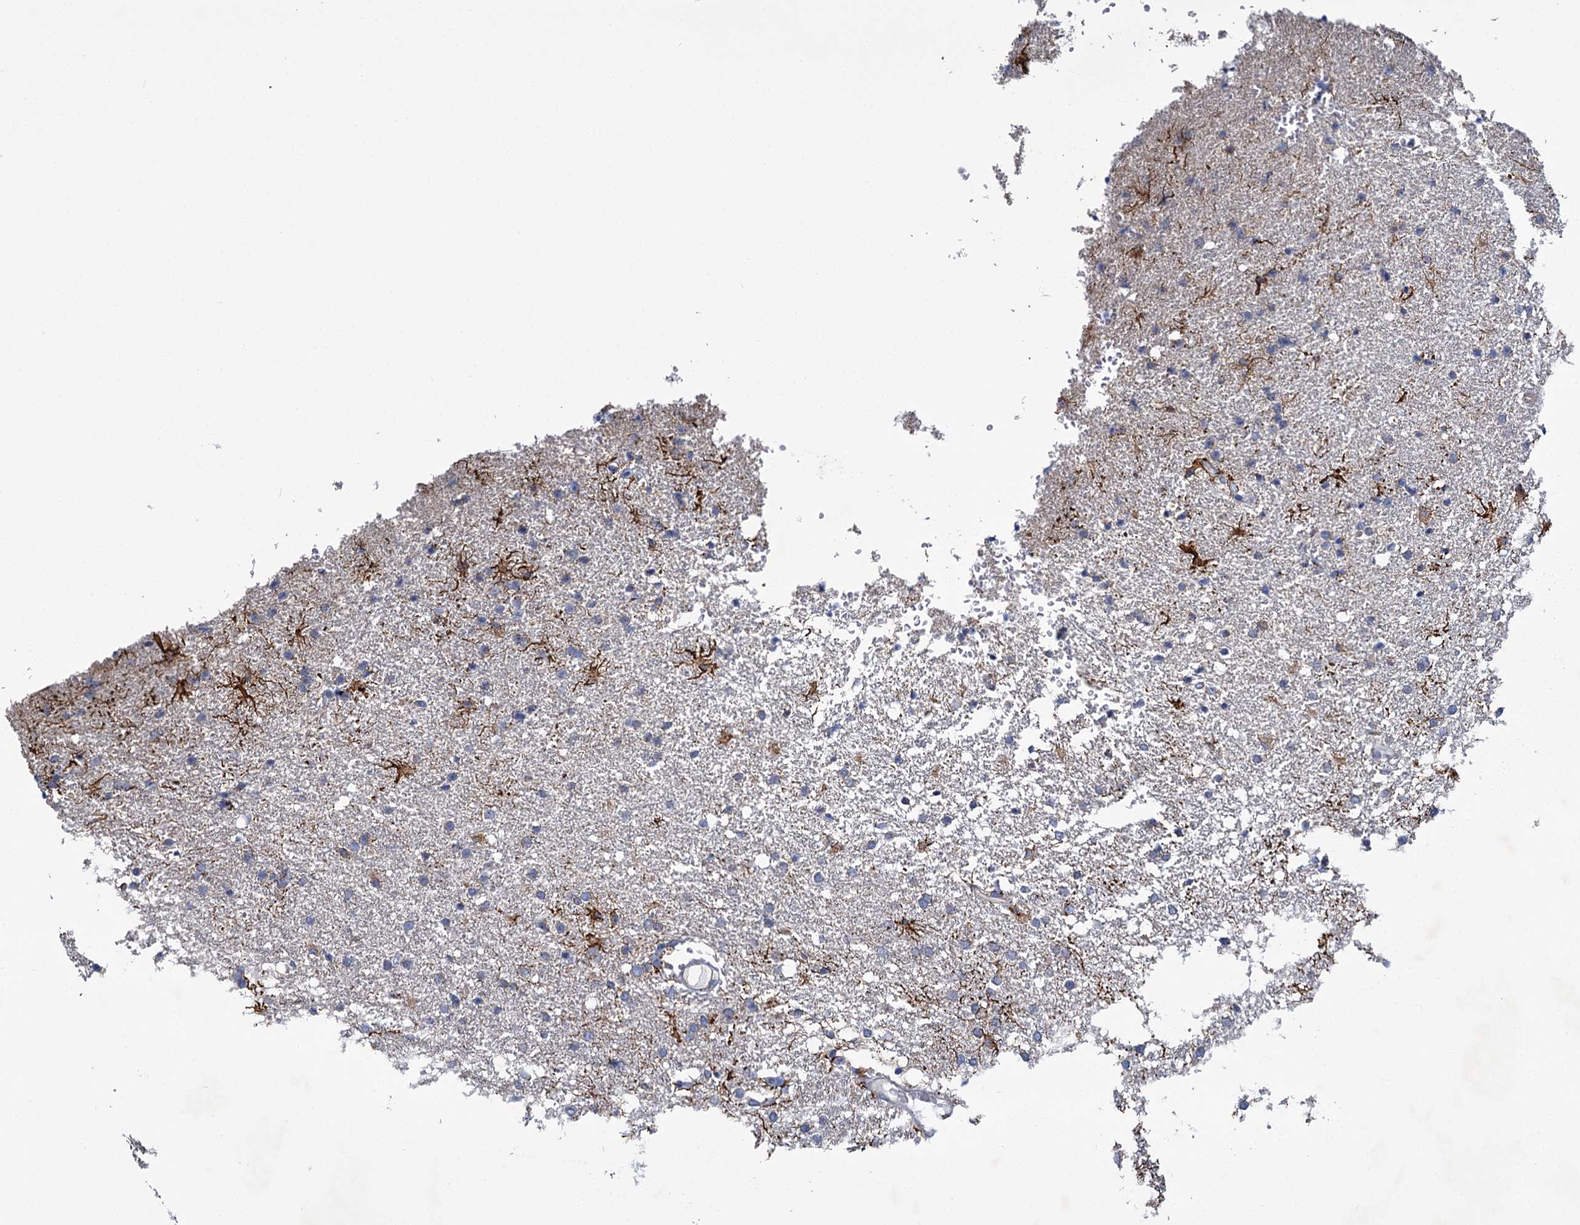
{"staining": {"intensity": "negative", "quantity": "none", "location": "none"}, "tissue": "glioma", "cell_type": "Tumor cells", "image_type": "cancer", "snomed": [{"axis": "morphology", "description": "Glioma, malignant, High grade"}, {"axis": "topography", "description": "Brain"}], "caption": "This micrograph is of malignant glioma (high-grade) stained with immunohistochemistry to label a protein in brown with the nuclei are counter-stained blue. There is no staining in tumor cells.", "gene": "CEP295", "patient": {"sex": "male", "age": 72}}